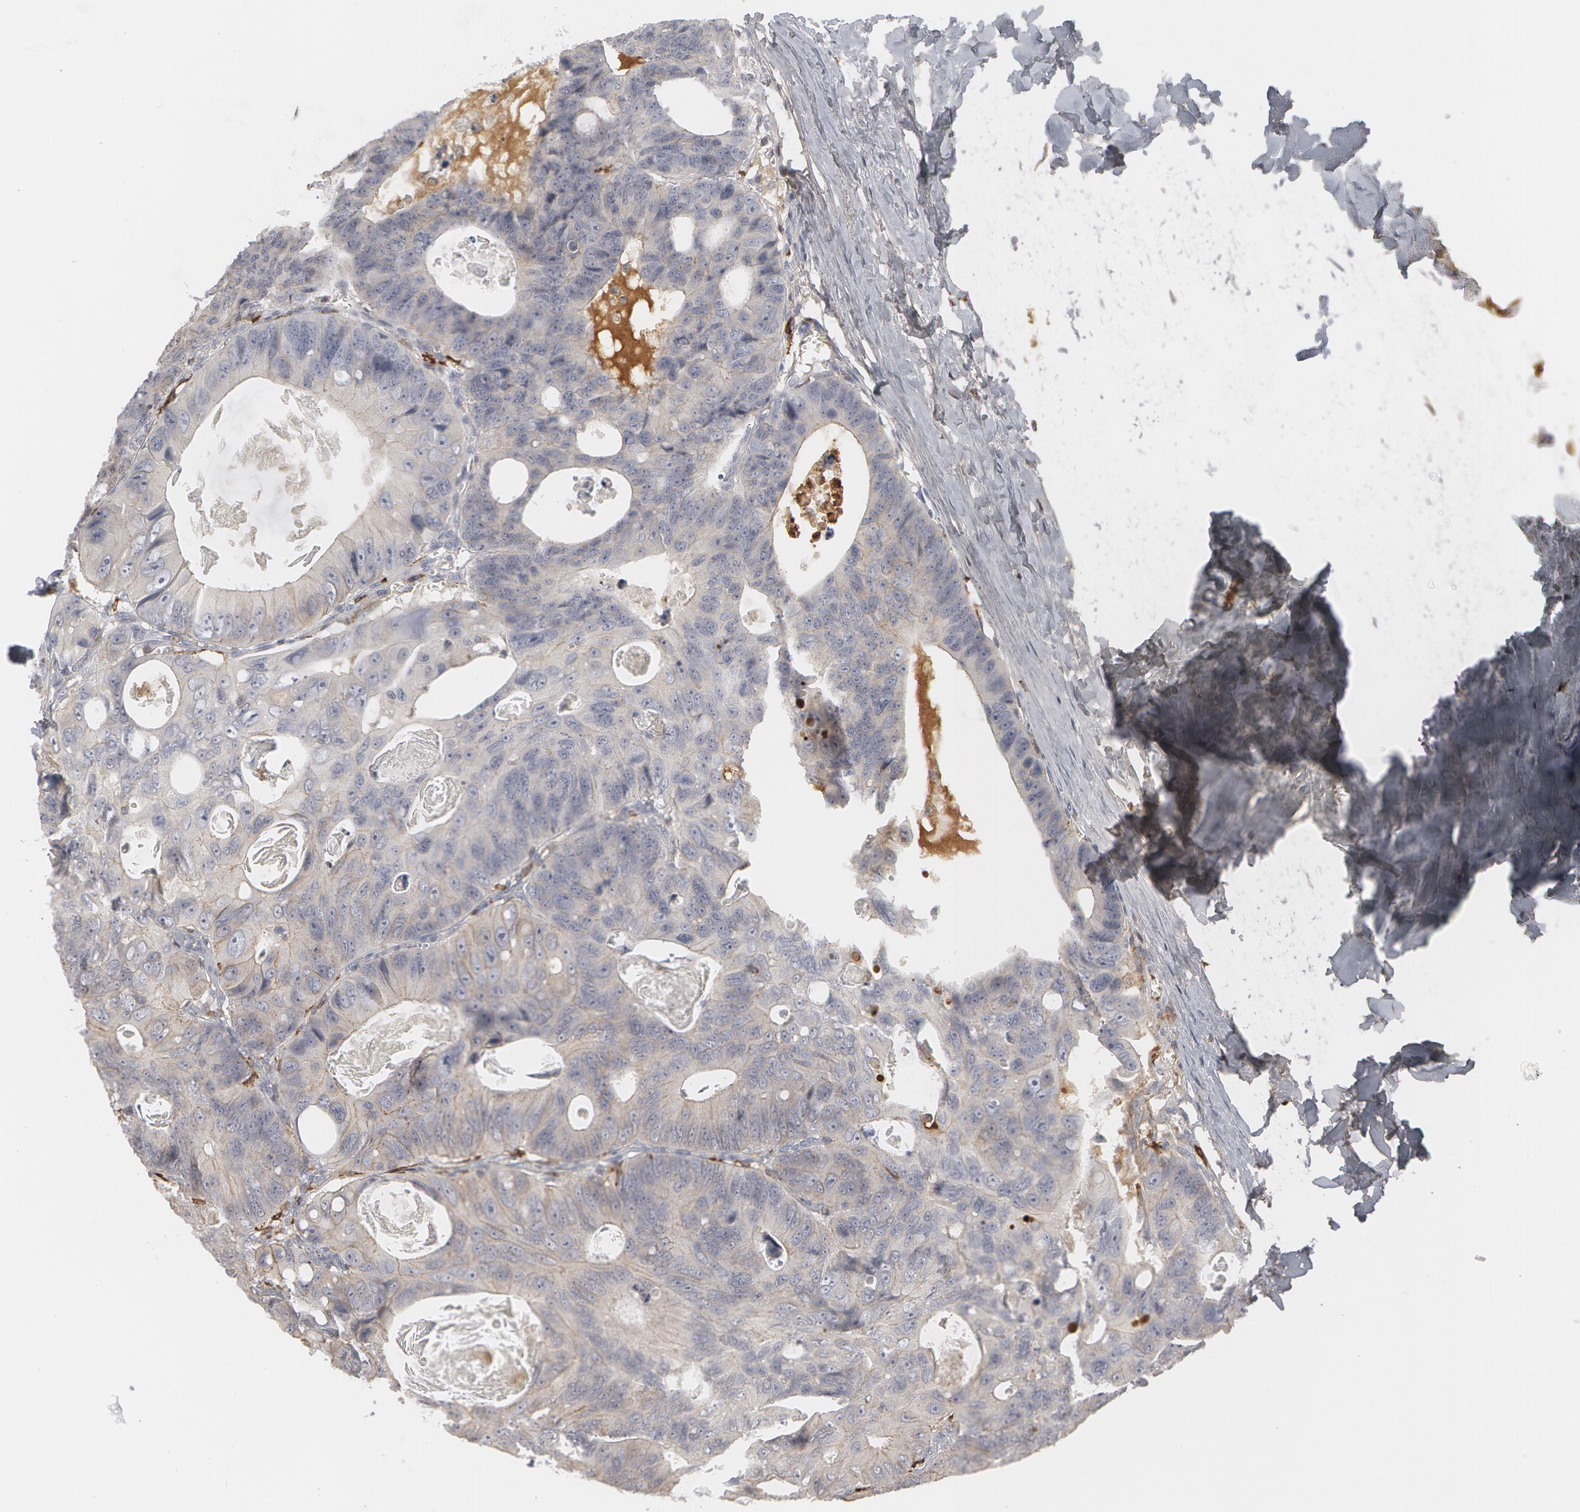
{"staining": {"intensity": "negative", "quantity": "none", "location": "none"}, "tissue": "colorectal cancer", "cell_type": "Tumor cells", "image_type": "cancer", "snomed": [{"axis": "morphology", "description": "Adenocarcinoma, NOS"}, {"axis": "topography", "description": "Colon"}], "caption": "Immunohistochemistry image of neoplastic tissue: human adenocarcinoma (colorectal) stained with DAB shows no significant protein staining in tumor cells.", "gene": "C1QC", "patient": {"sex": "female", "age": 55}}